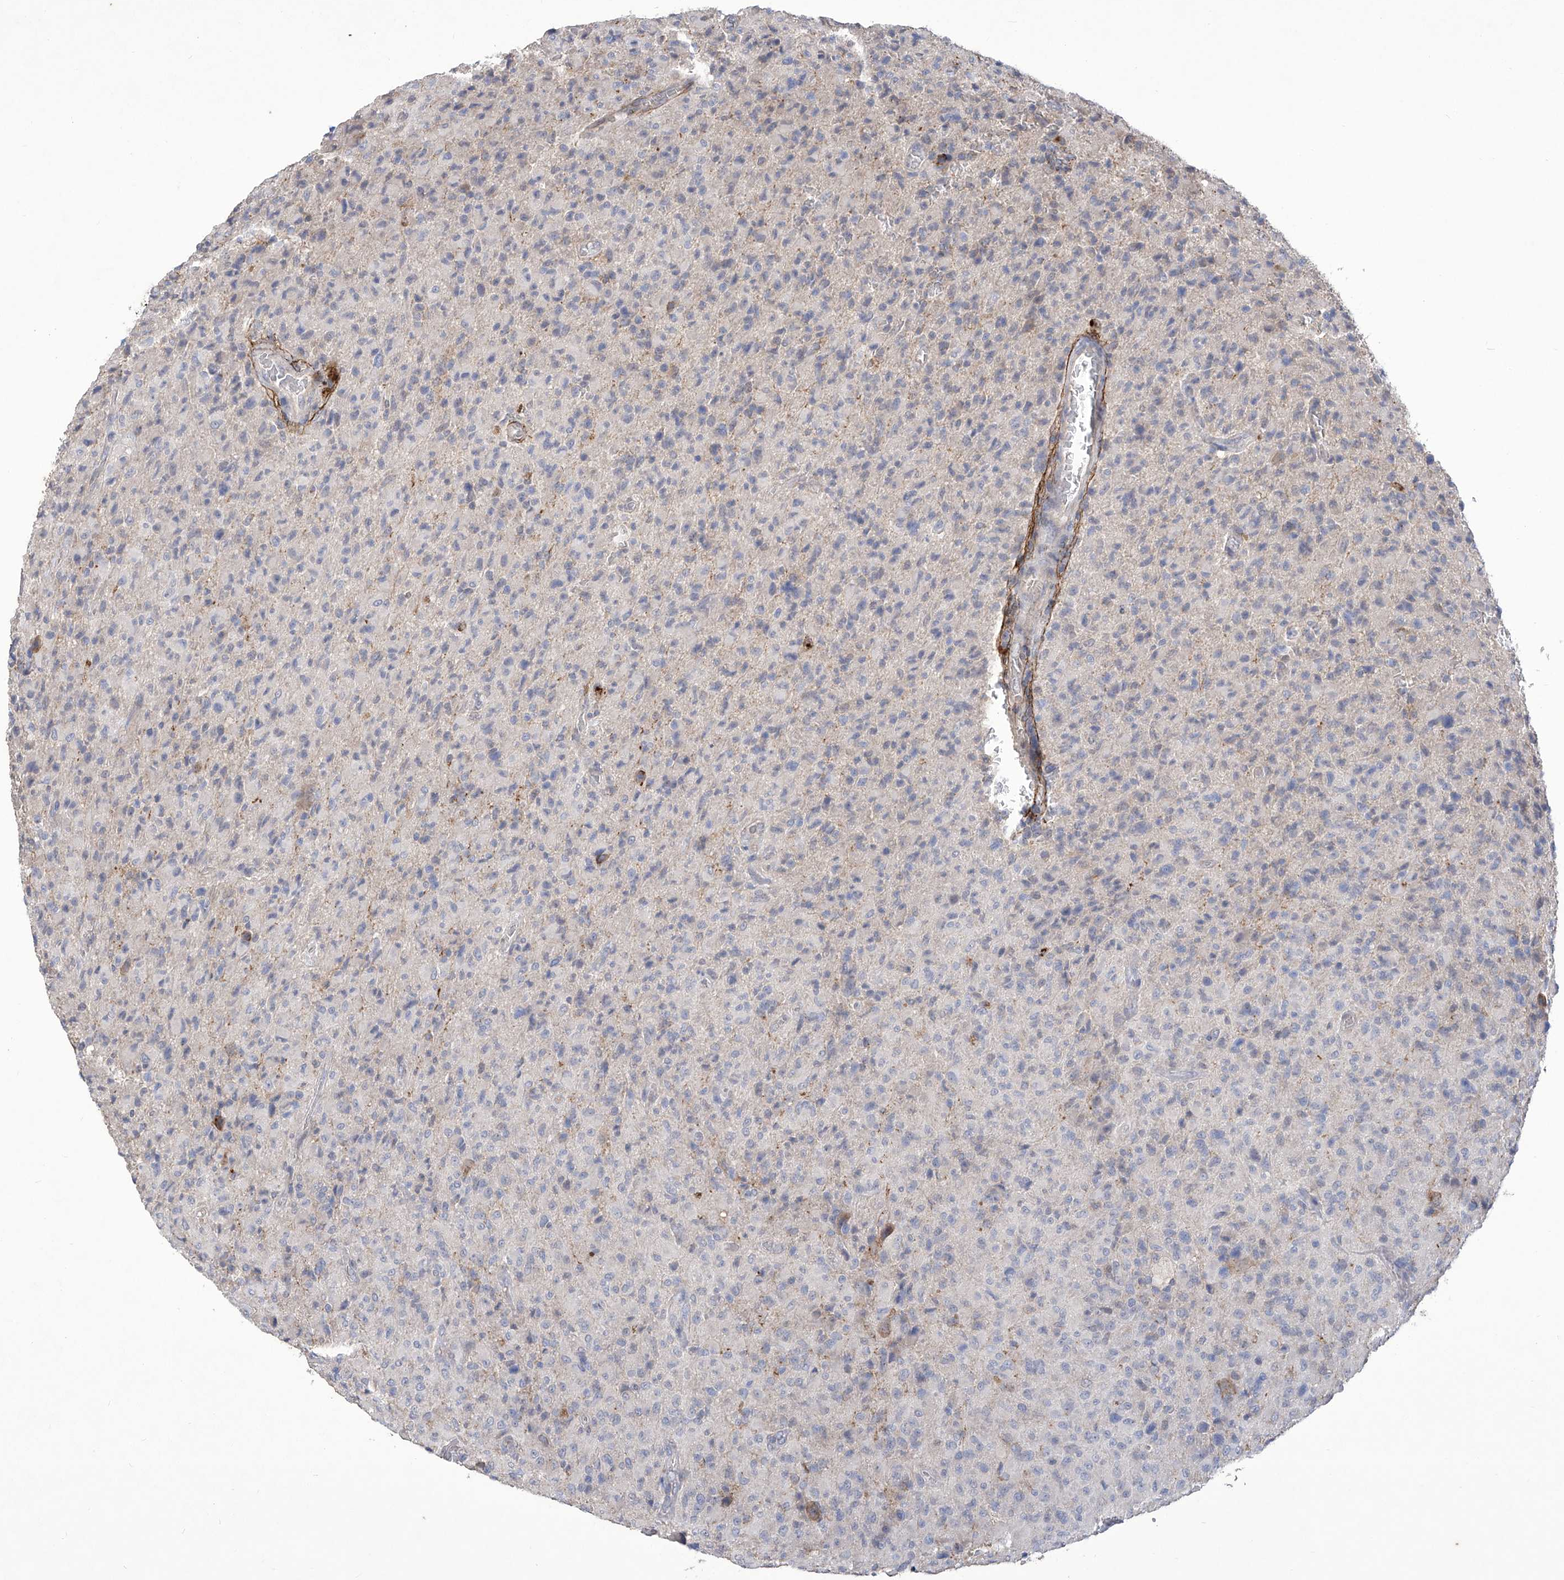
{"staining": {"intensity": "negative", "quantity": "none", "location": "none"}, "tissue": "glioma", "cell_type": "Tumor cells", "image_type": "cancer", "snomed": [{"axis": "morphology", "description": "Glioma, malignant, High grade"}, {"axis": "topography", "description": "Brain"}], "caption": "Protein analysis of malignant high-grade glioma shows no significant positivity in tumor cells.", "gene": "TXNIP", "patient": {"sex": "female", "age": 57}}